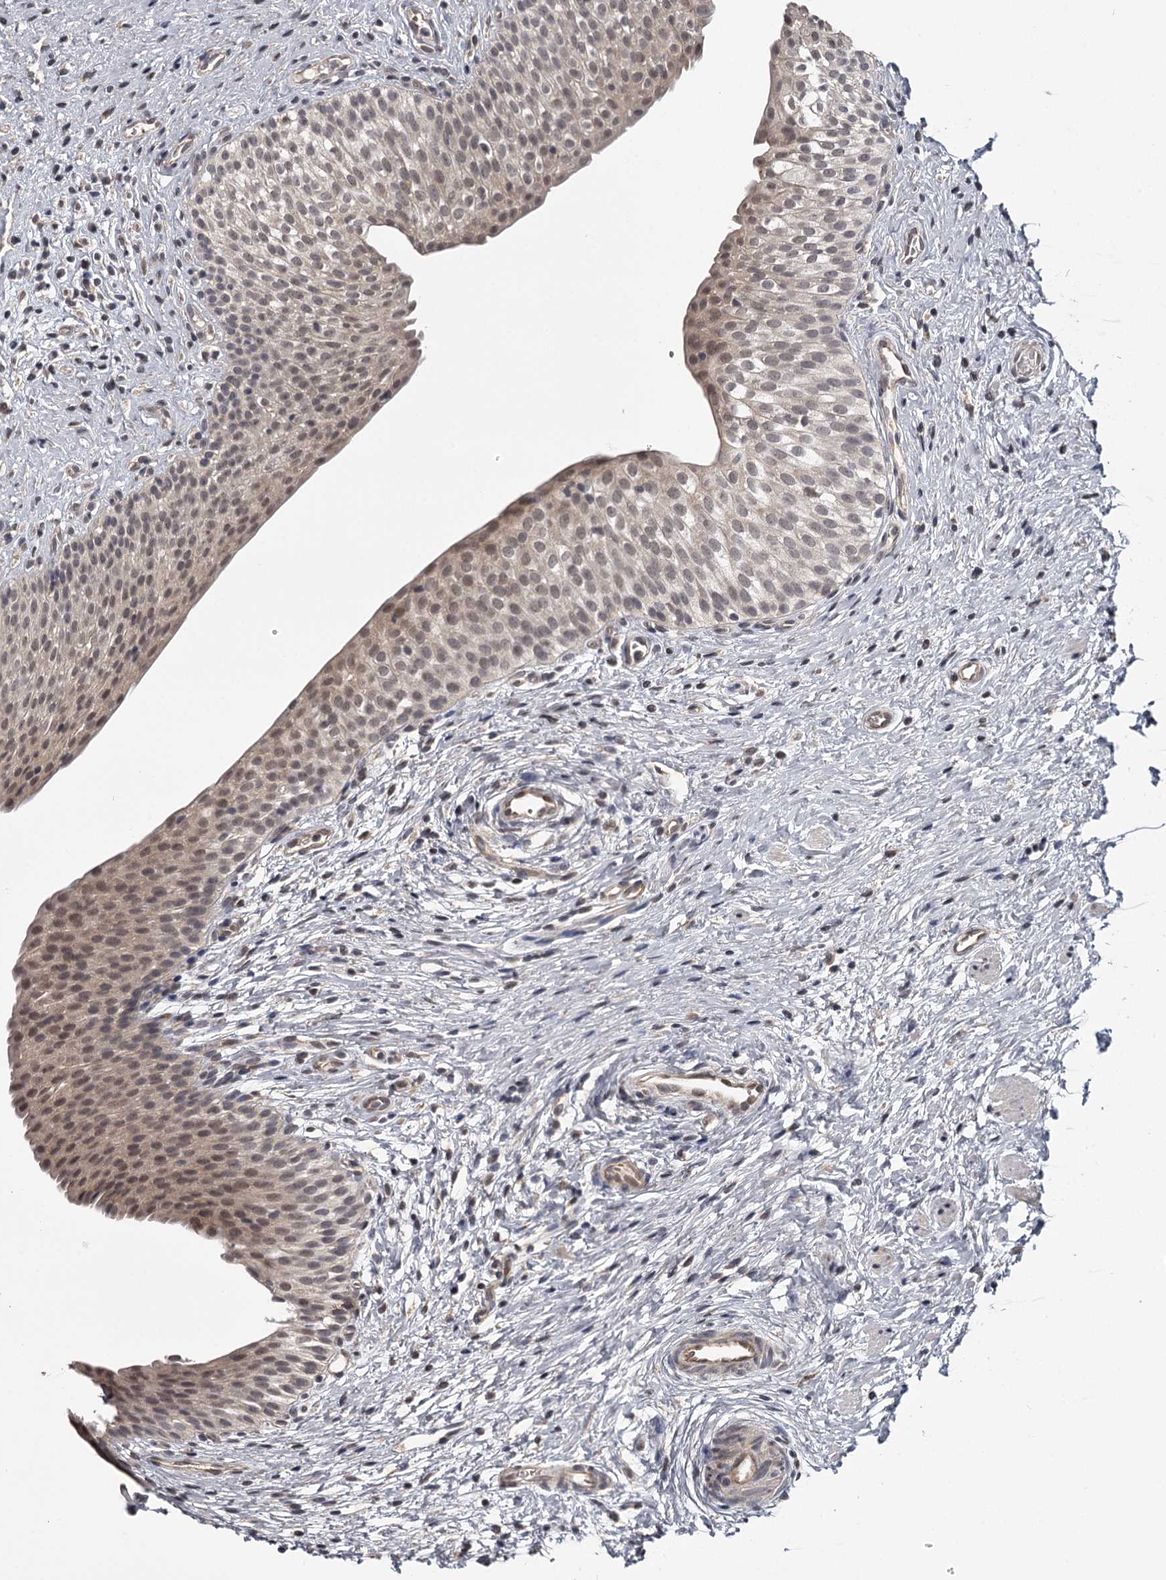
{"staining": {"intensity": "moderate", "quantity": "25%-75%", "location": "cytoplasmic/membranous,nuclear"}, "tissue": "urinary bladder", "cell_type": "Urothelial cells", "image_type": "normal", "snomed": [{"axis": "morphology", "description": "Normal tissue, NOS"}, {"axis": "topography", "description": "Urinary bladder"}], "caption": "Unremarkable urinary bladder was stained to show a protein in brown. There is medium levels of moderate cytoplasmic/membranous,nuclear positivity in approximately 25%-75% of urothelial cells. Ihc stains the protein in brown and the nuclei are stained blue.", "gene": "CWF19L2", "patient": {"sex": "male", "age": 1}}